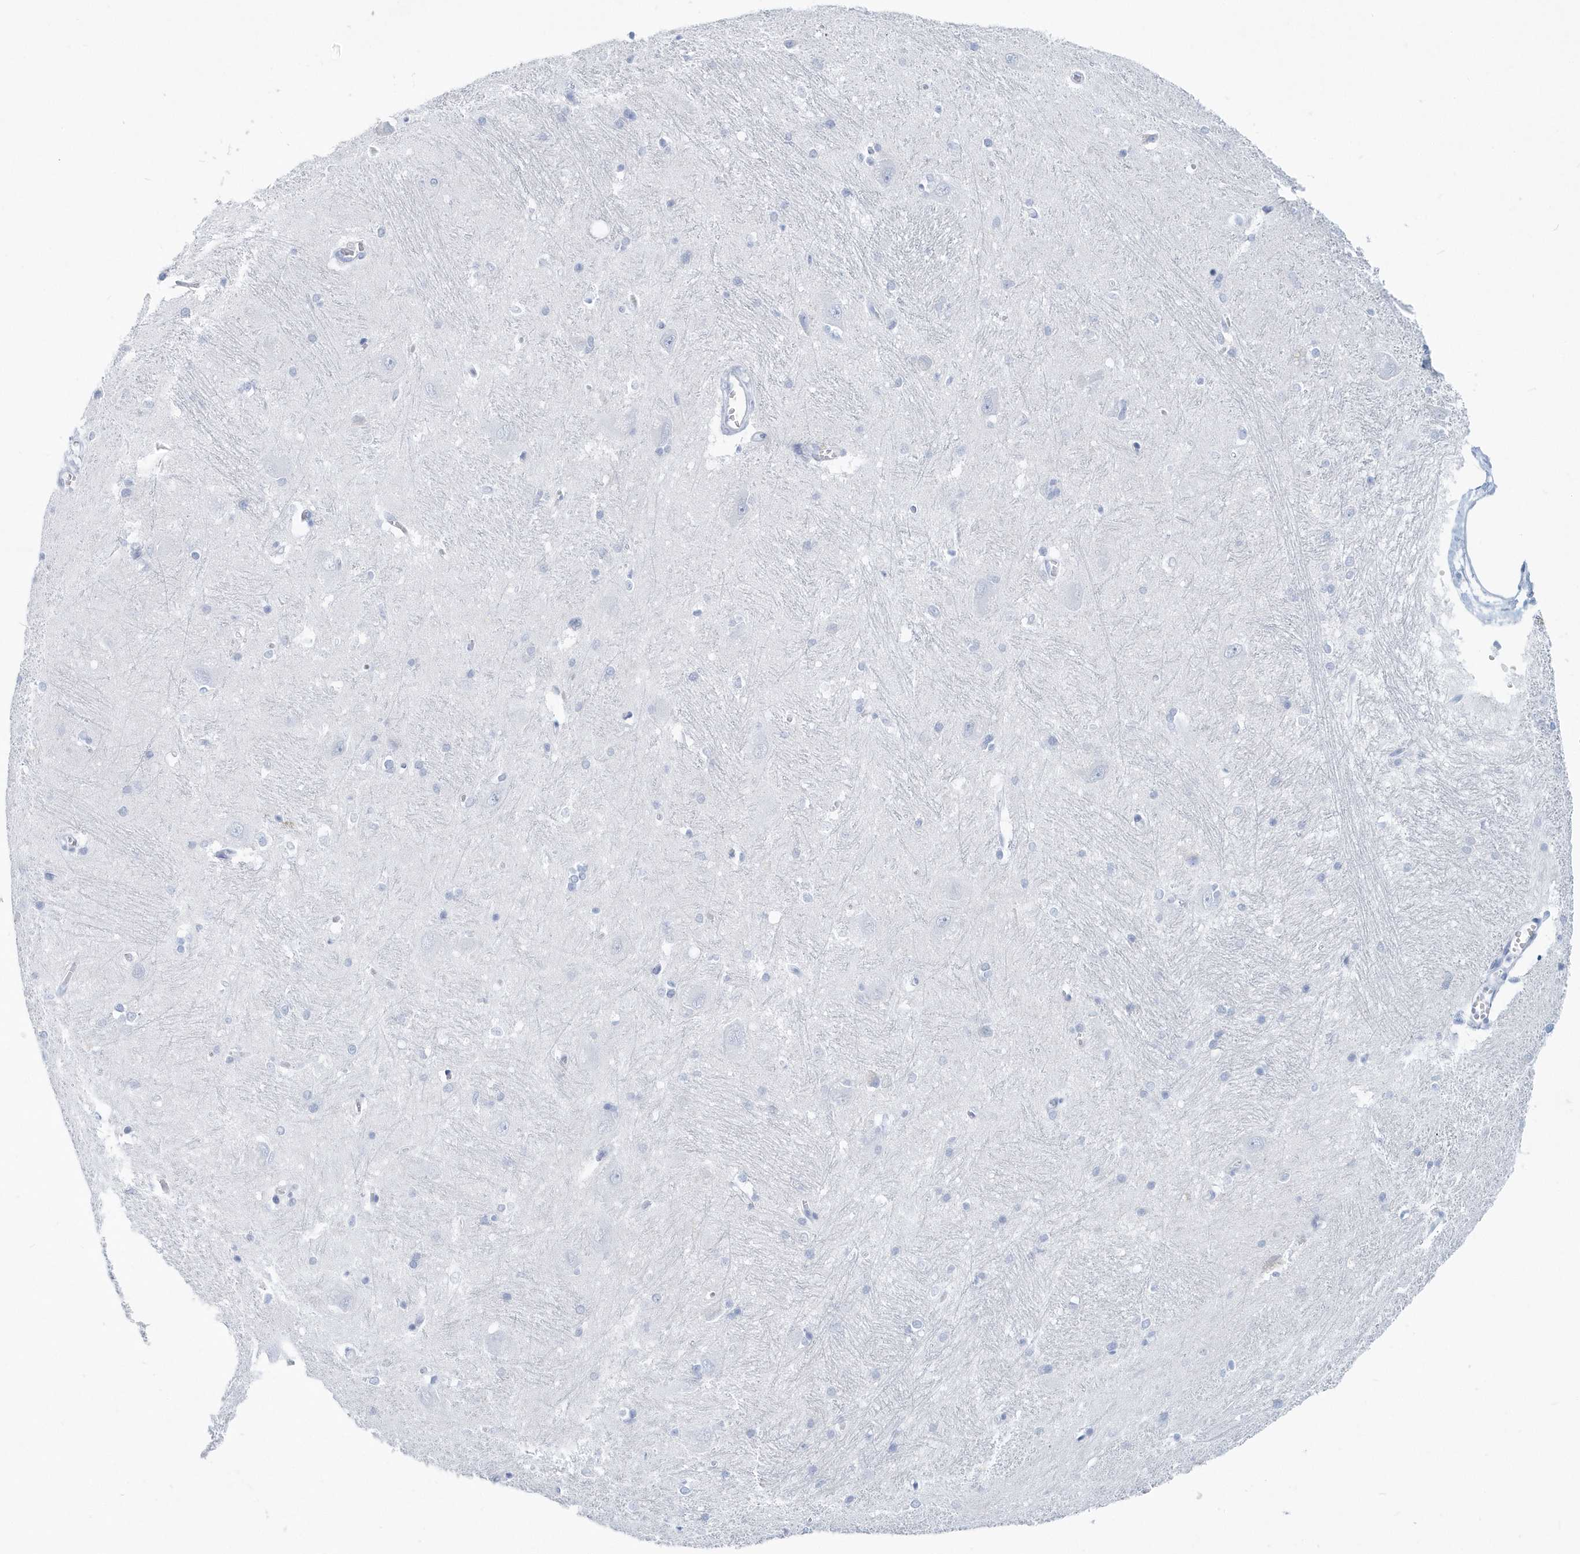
{"staining": {"intensity": "negative", "quantity": "none", "location": "none"}, "tissue": "caudate", "cell_type": "Glial cells", "image_type": "normal", "snomed": [{"axis": "morphology", "description": "Normal tissue, NOS"}, {"axis": "topography", "description": "Lateral ventricle wall"}], "caption": "Benign caudate was stained to show a protein in brown. There is no significant staining in glial cells. Nuclei are stained in blue.", "gene": "PTPRO", "patient": {"sex": "male", "age": 37}}